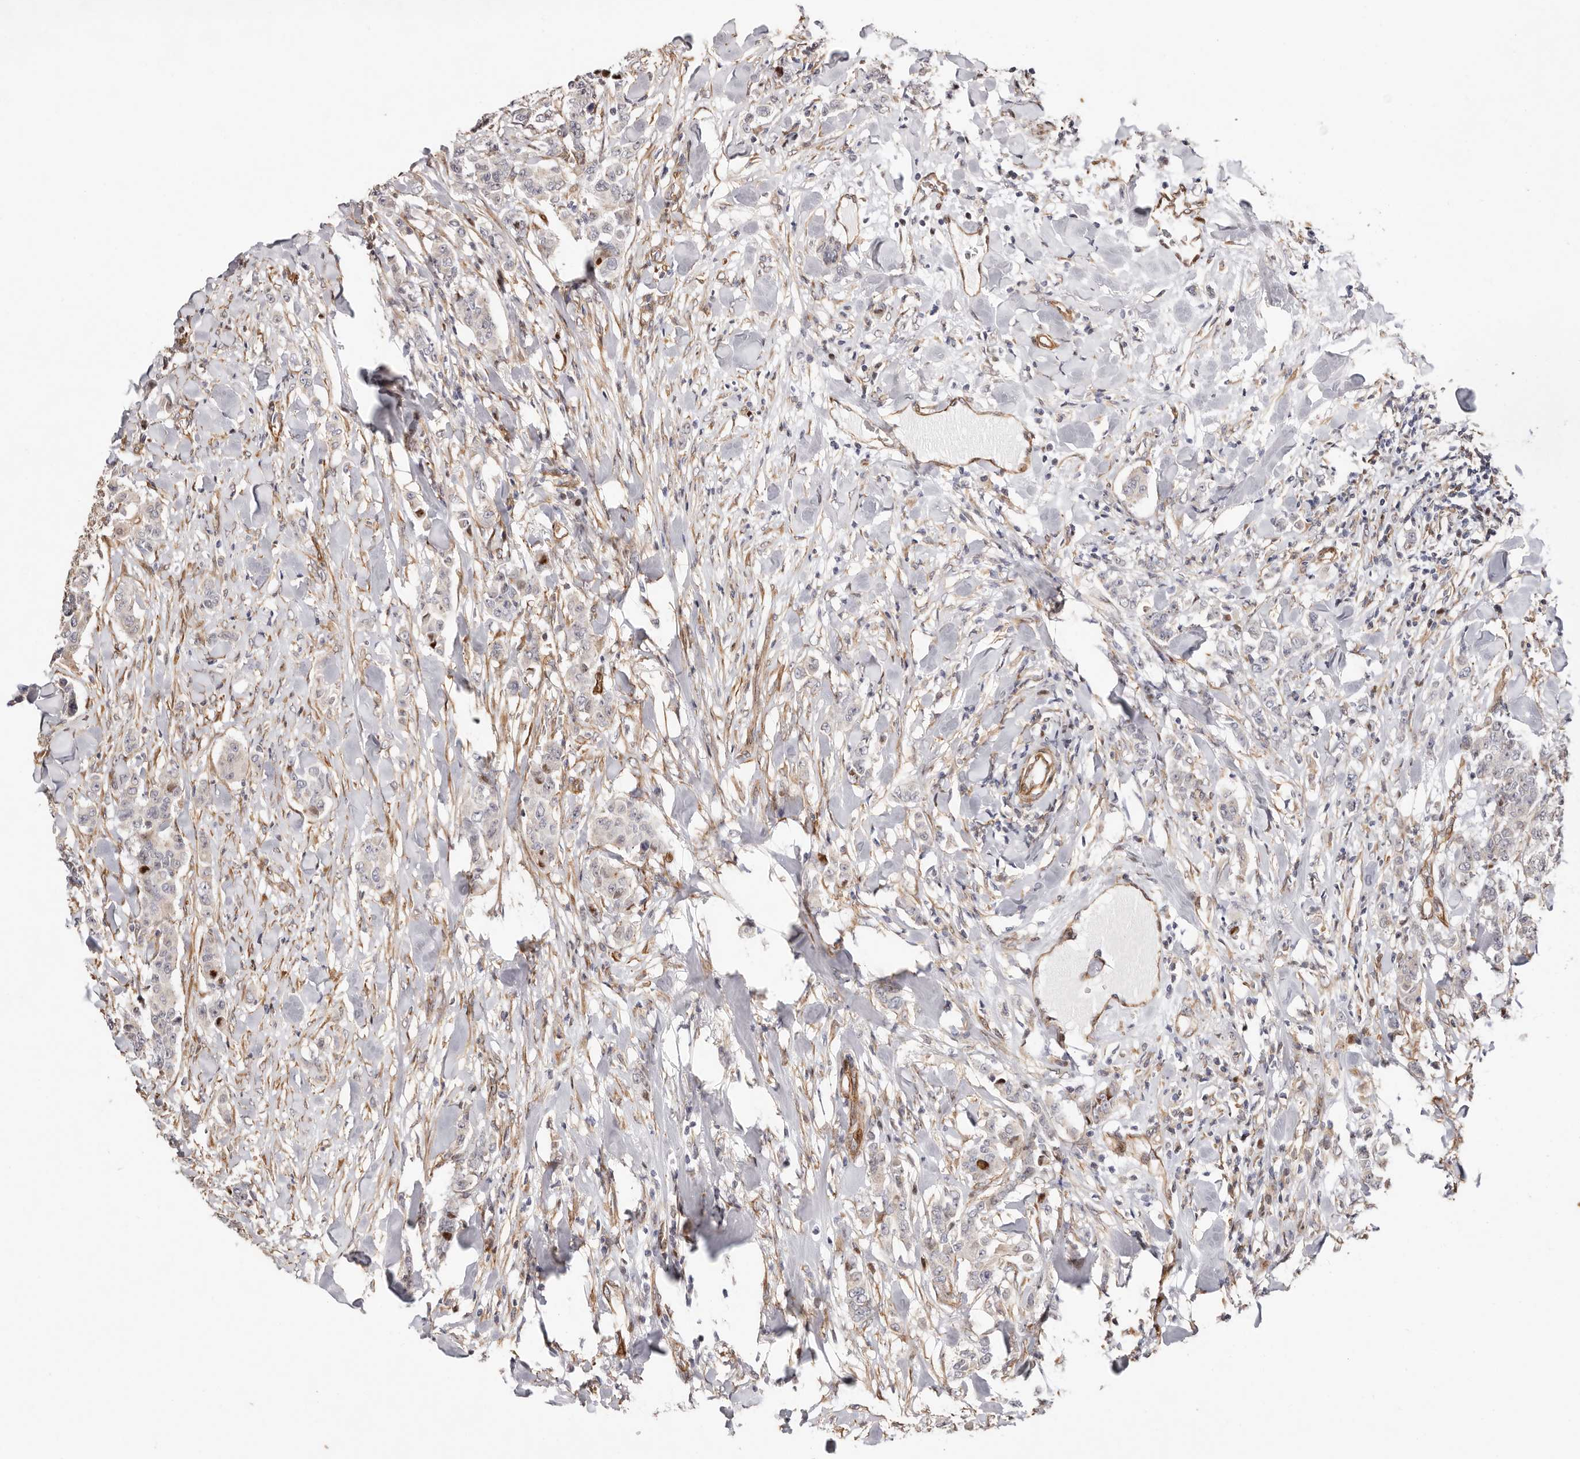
{"staining": {"intensity": "moderate", "quantity": "<25%", "location": "cytoplasmic/membranous,nuclear"}, "tissue": "breast cancer", "cell_type": "Tumor cells", "image_type": "cancer", "snomed": [{"axis": "morphology", "description": "Duct carcinoma"}, {"axis": "topography", "description": "Breast"}], "caption": "A high-resolution micrograph shows immunohistochemistry staining of breast infiltrating ductal carcinoma, which displays moderate cytoplasmic/membranous and nuclear staining in approximately <25% of tumor cells. (brown staining indicates protein expression, while blue staining denotes nuclei).", "gene": "EPHX3", "patient": {"sex": "female", "age": 40}}